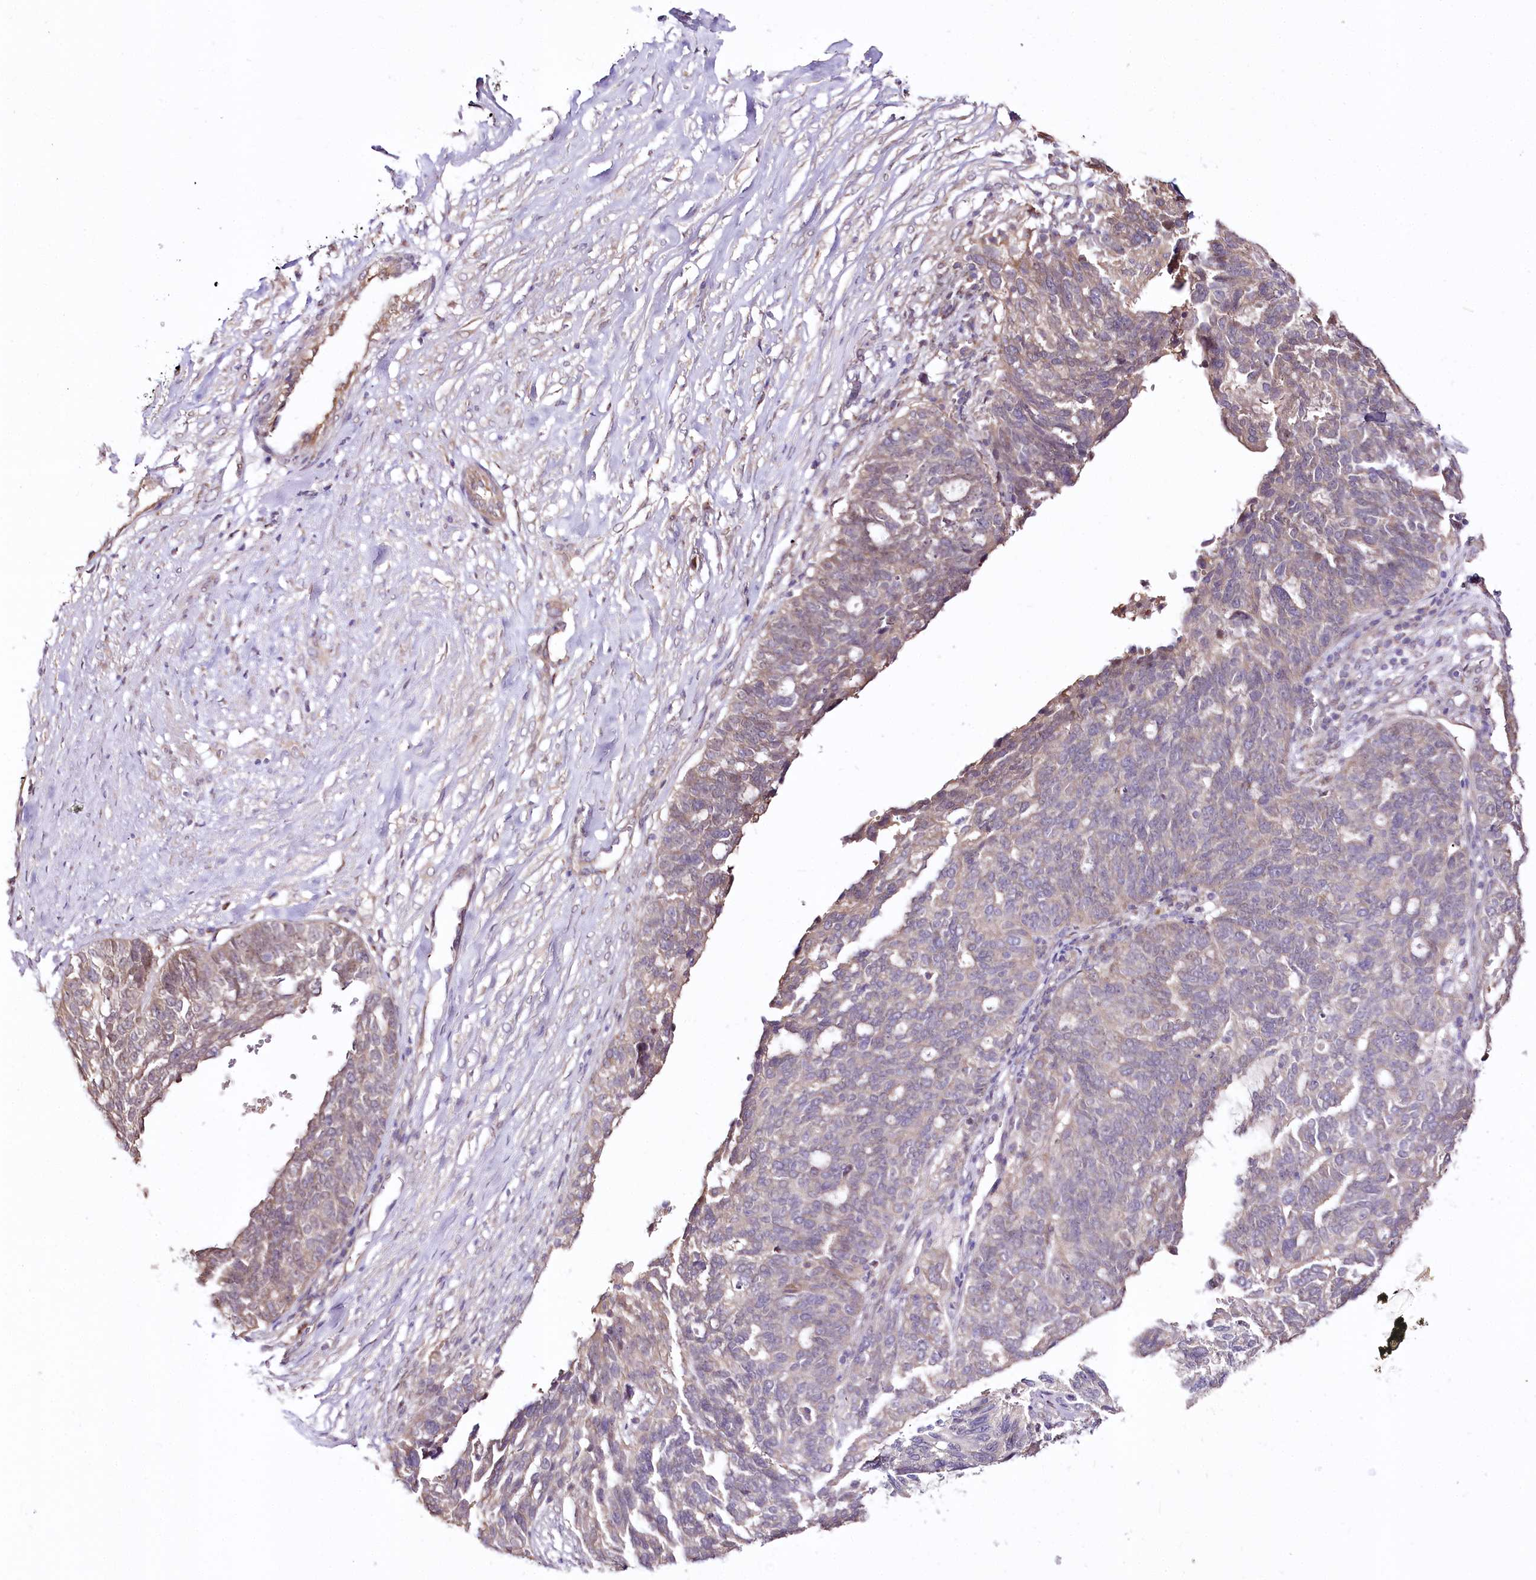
{"staining": {"intensity": "weak", "quantity": "25%-75%", "location": "cytoplasmic/membranous"}, "tissue": "ovarian cancer", "cell_type": "Tumor cells", "image_type": "cancer", "snomed": [{"axis": "morphology", "description": "Cystadenocarcinoma, serous, NOS"}, {"axis": "topography", "description": "Ovary"}], "caption": "Approximately 25%-75% of tumor cells in ovarian cancer (serous cystadenocarcinoma) display weak cytoplasmic/membranous protein expression as visualized by brown immunohistochemical staining.", "gene": "ZNF226", "patient": {"sex": "female", "age": 59}}